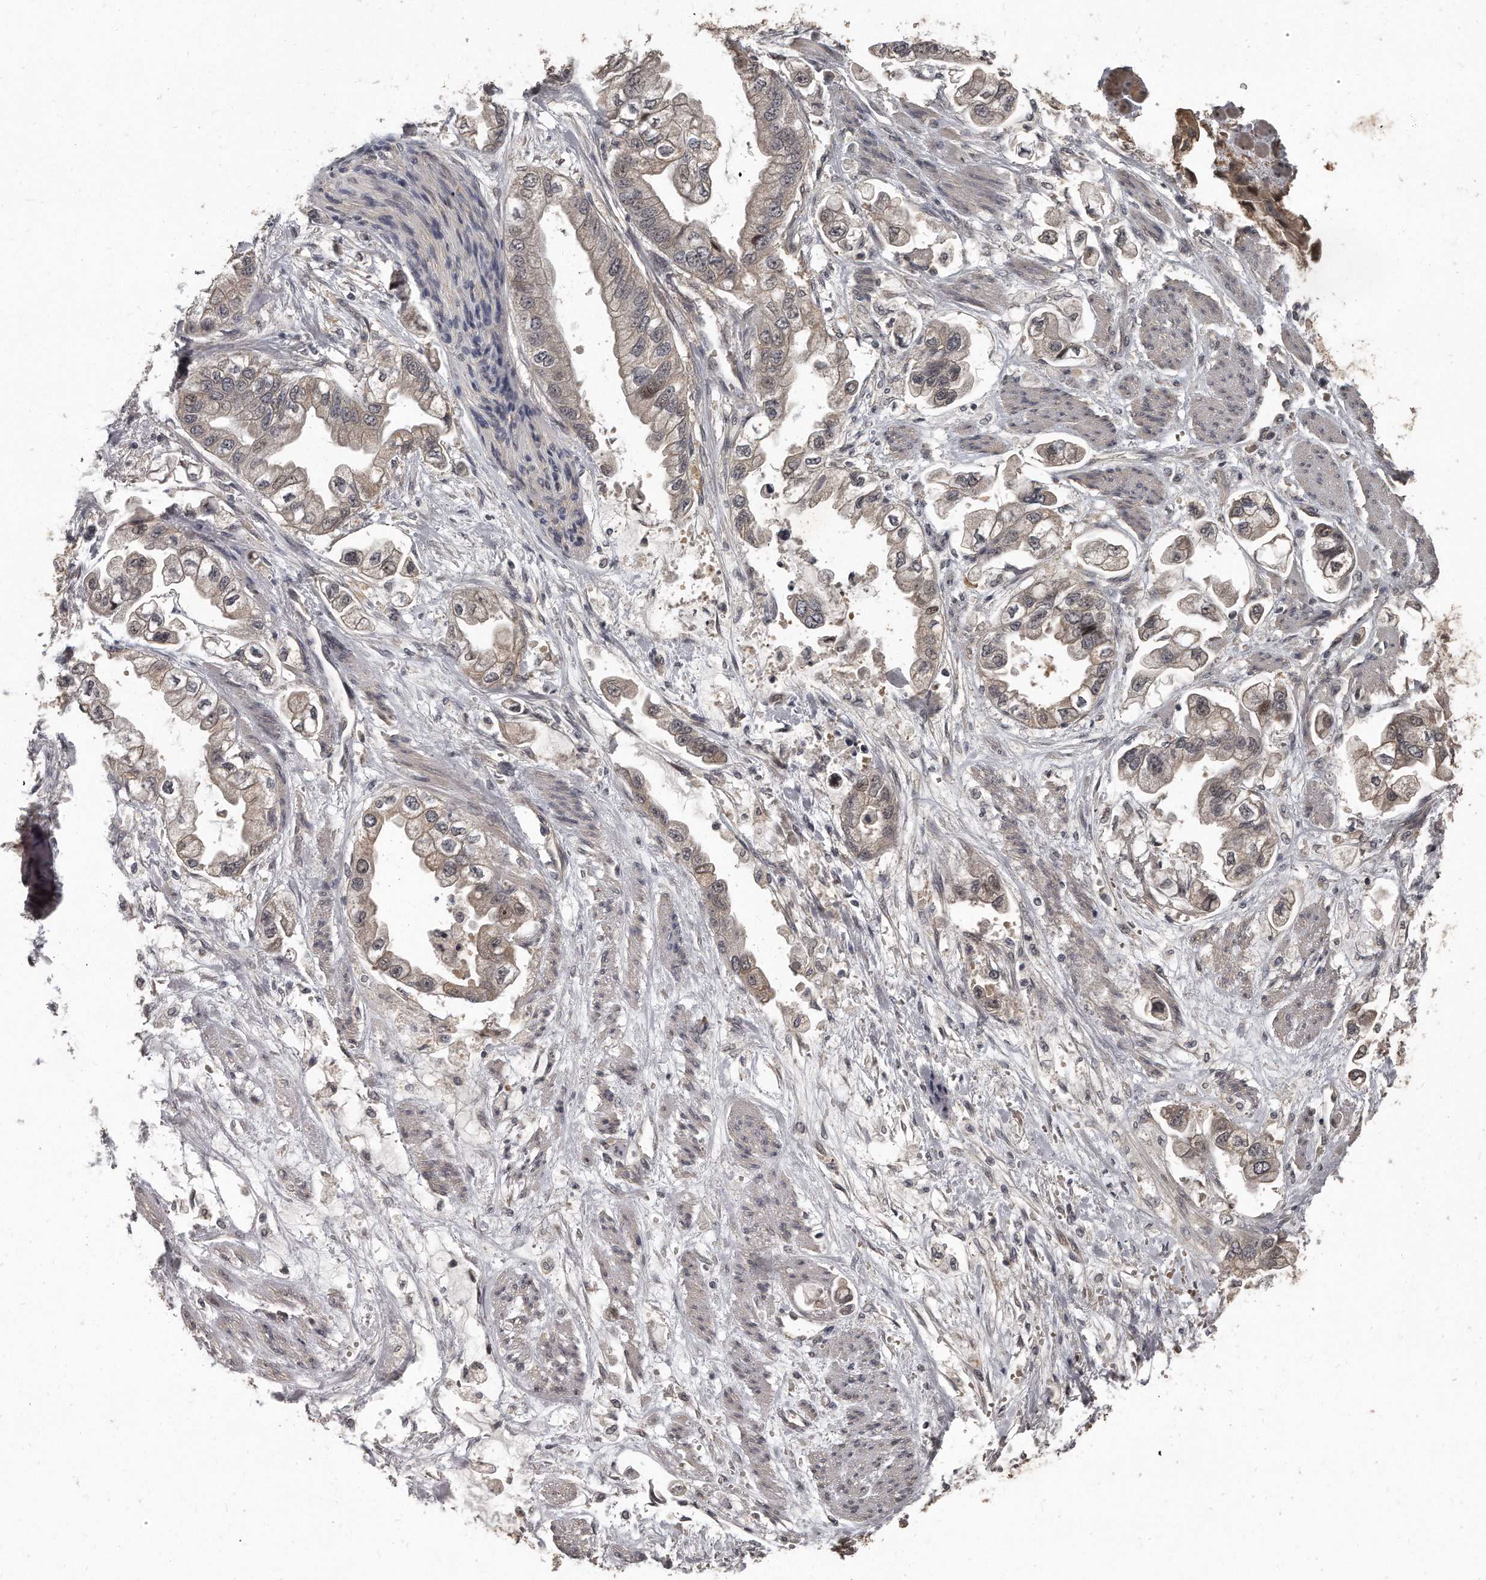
{"staining": {"intensity": "weak", "quantity": "<25%", "location": "cytoplasmic/membranous"}, "tissue": "stomach cancer", "cell_type": "Tumor cells", "image_type": "cancer", "snomed": [{"axis": "morphology", "description": "Adenocarcinoma, NOS"}, {"axis": "topography", "description": "Stomach"}], "caption": "This image is of stomach cancer (adenocarcinoma) stained with immunohistochemistry (IHC) to label a protein in brown with the nuclei are counter-stained blue. There is no positivity in tumor cells.", "gene": "GRB10", "patient": {"sex": "male", "age": 62}}